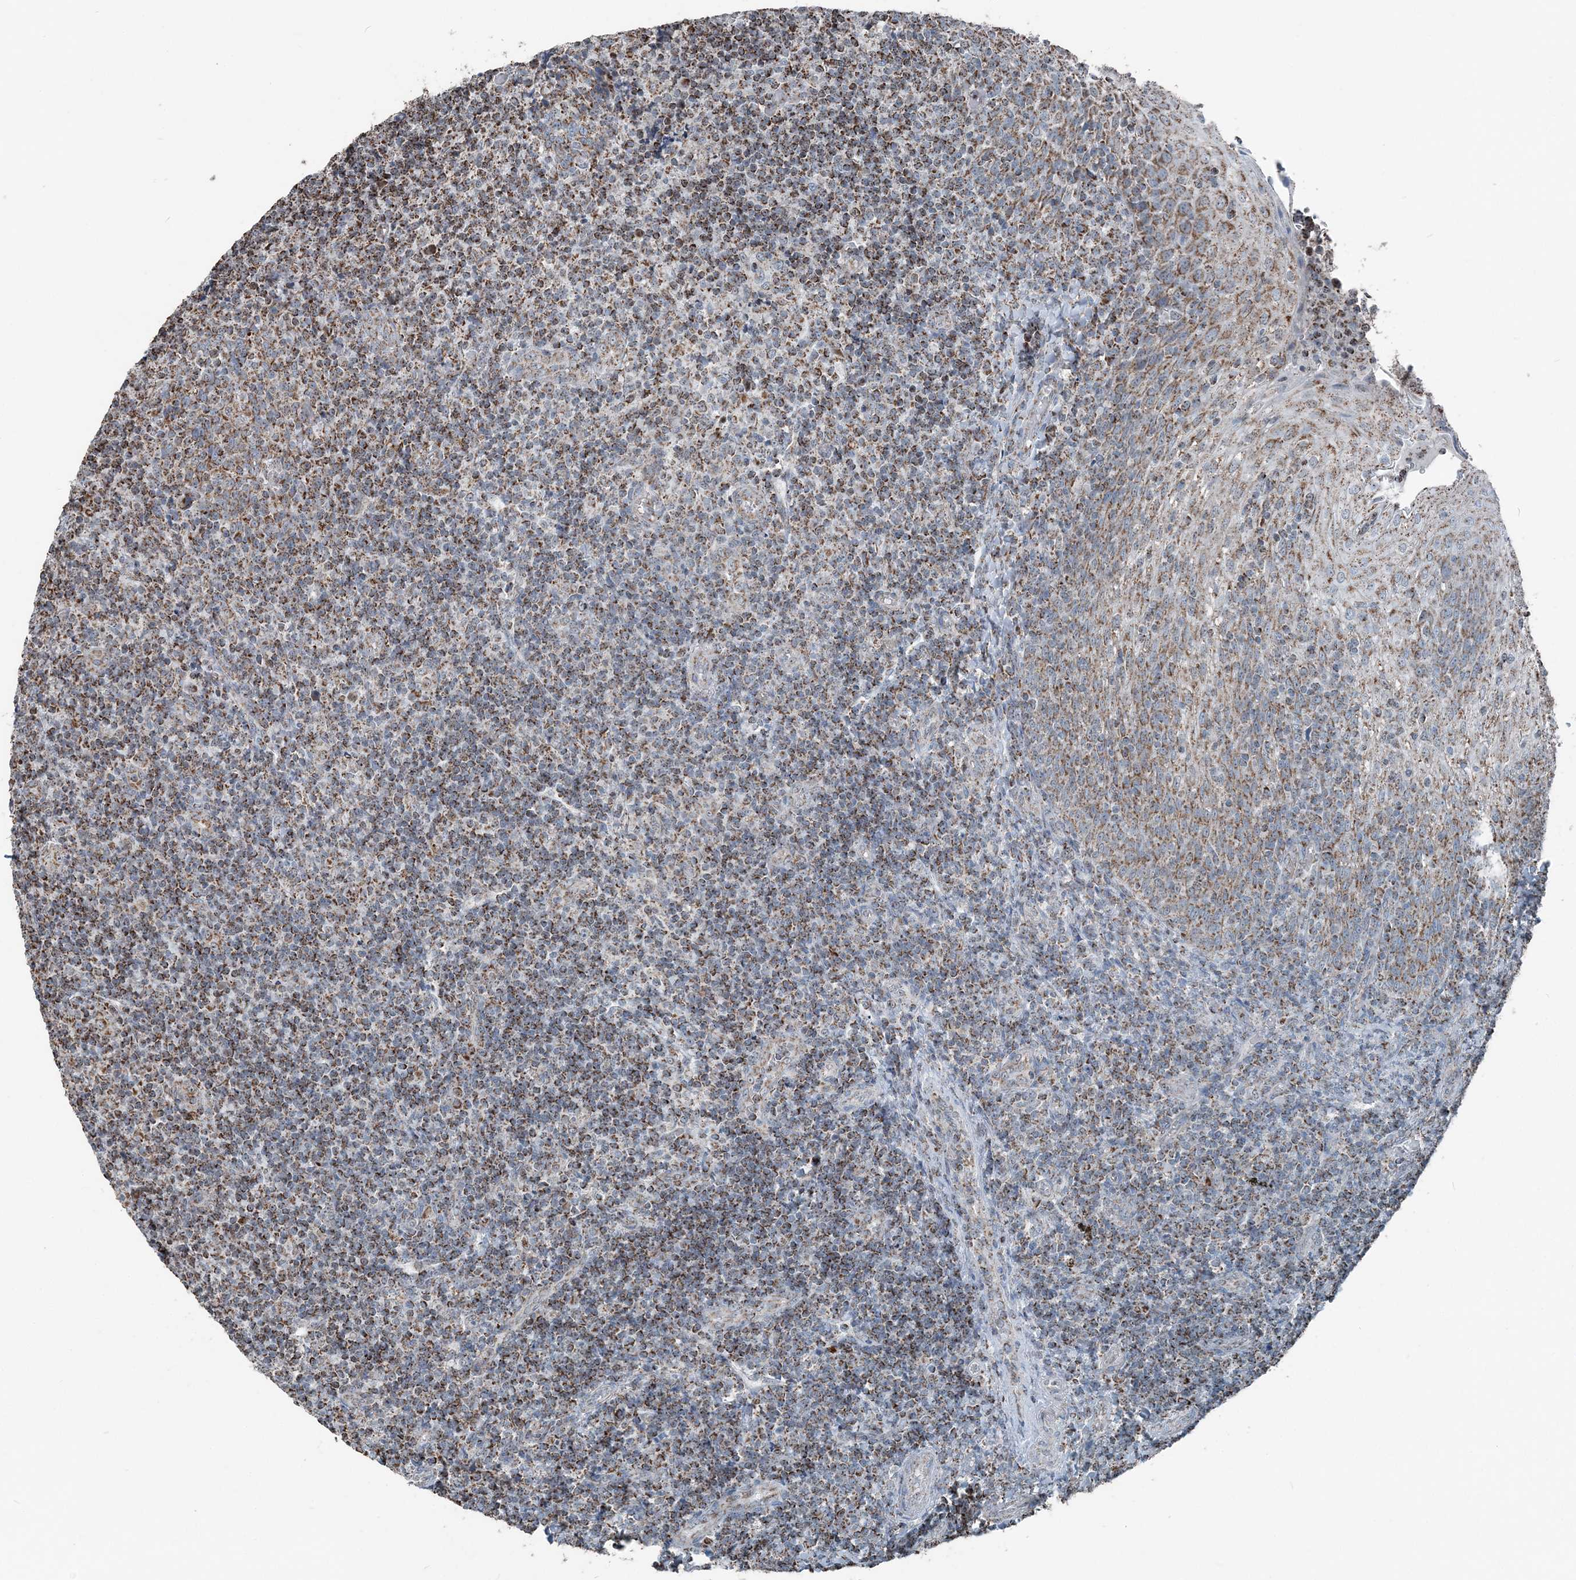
{"staining": {"intensity": "moderate", "quantity": ">75%", "location": "cytoplasmic/membranous"}, "tissue": "tonsil", "cell_type": "Germinal center cells", "image_type": "normal", "snomed": [{"axis": "morphology", "description": "Normal tissue, NOS"}, {"axis": "topography", "description": "Tonsil"}], "caption": "Immunohistochemistry (IHC) of benign human tonsil reveals medium levels of moderate cytoplasmic/membranous staining in about >75% of germinal center cells.", "gene": "SUCLG1", "patient": {"sex": "female", "age": 19}}